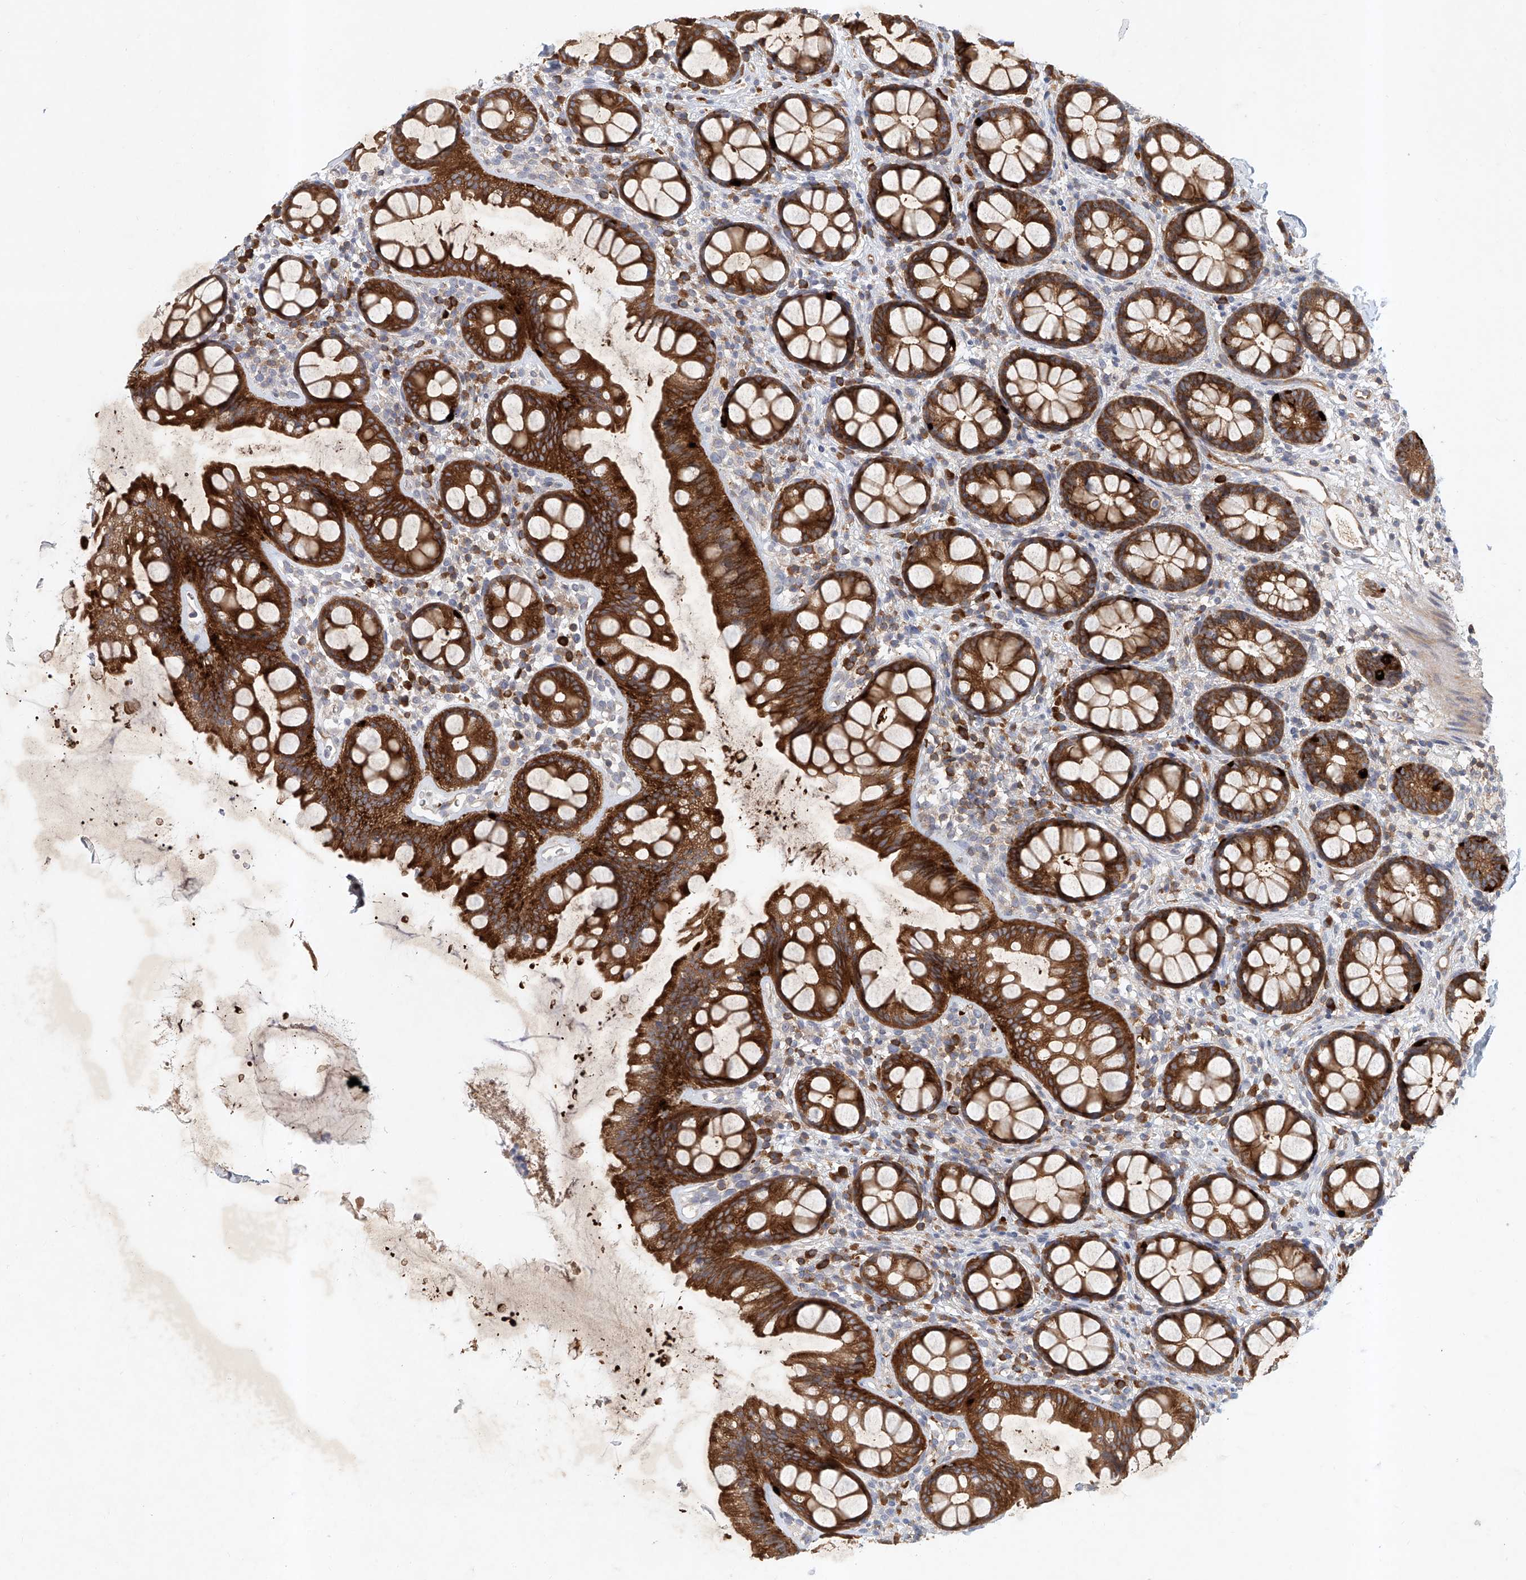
{"staining": {"intensity": "strong", "quantity": ">75%", "location": "cytoplasmic/membranous"}, "tissue": "rectum", "cell_type": "Glandular cells", "image_type": "normal", "snomed": [{"axis": "morphology", "description": "Normal tissue, NOS"}, {"axis": "topography", "description": "Rectum"}], "caption": "Protein analysis of normal rectum demonstrates strong cytoplasmic/membranous staining in about >75% of glandular cells.", "gene": "CARMIL1", "patient": {"sex": "female", "age": 65}}